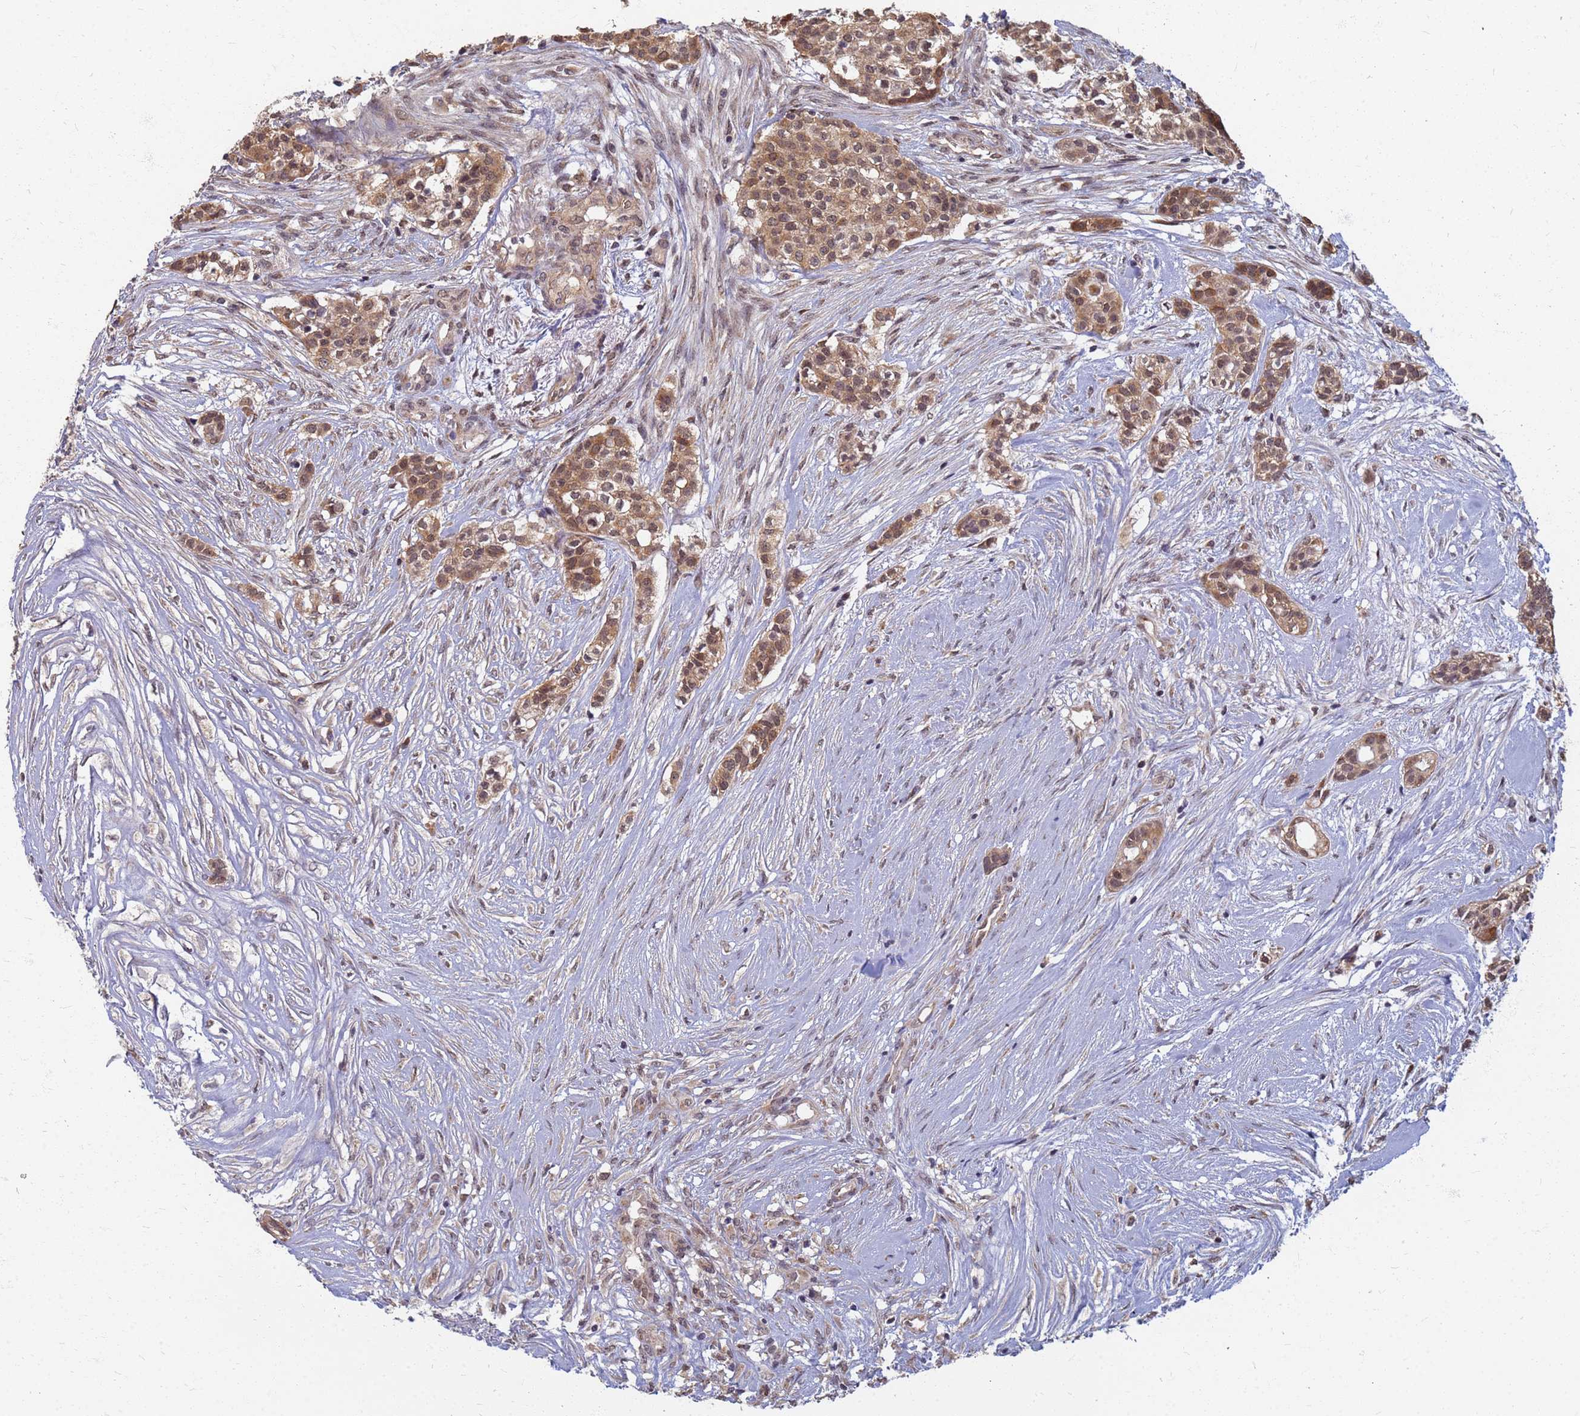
{"staining": {"intensity": "moderate", "quantity": ">75%", "location": "cytoplasmic/membranous,nuclear"}, "tissue": "head and neck cancer", "cell_type": "Tumor cells", "image_type": "cancer", "snomed": [{"axis": "morphology", "description": "Adenocarcinoma, NOS"}, {"axis": "topography", "description": "Head-Neck"}], "caption": "Immunohistochemical staining of human head and neck cancer shows medium levels of moderate cytoplasmic/membranous and nuclear positivity in about >75% of tumor cells.", "gene": "ITGB4", "patient": {"sex": "male", "age": 81}}